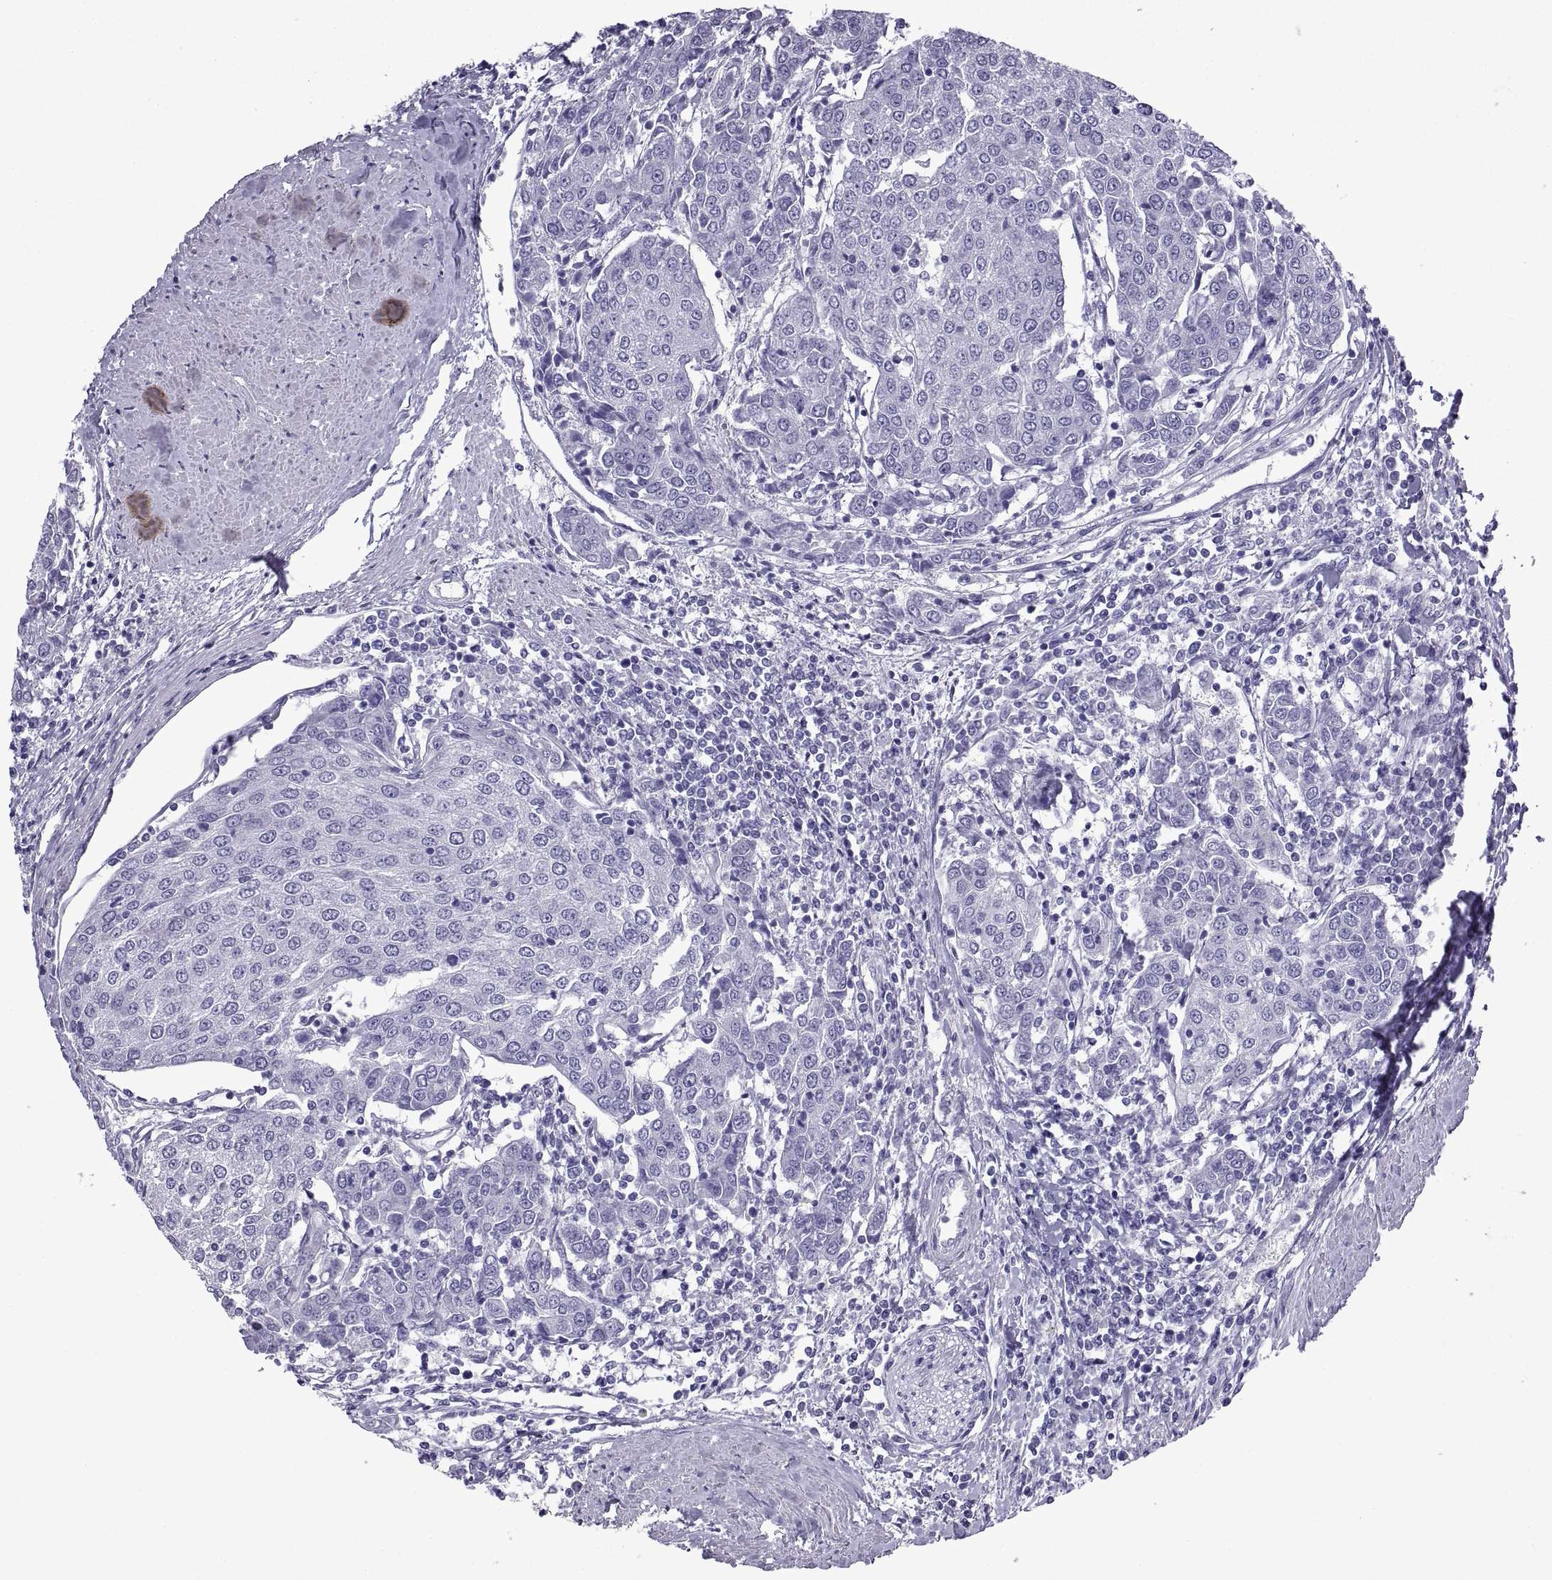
{"staining": {"intensity": "negative", "quantity": "none", "location": "none"}, "tissue": "urothelial cancer", "cell_type": "Tumor cells", "image_type": "cancer", "snomed": [{"axis": "morphology", "description": "Urothelial carcinoma, High grade"}, {"axis": "topography", "description": "Urinary bladder"}], "caption": "Urothelial cancer was stained to show a protein in brown. There is no significant expression in tumor cells.", "gene": "SPDYE1", "patient": {"sex": "female", "age": 85}}